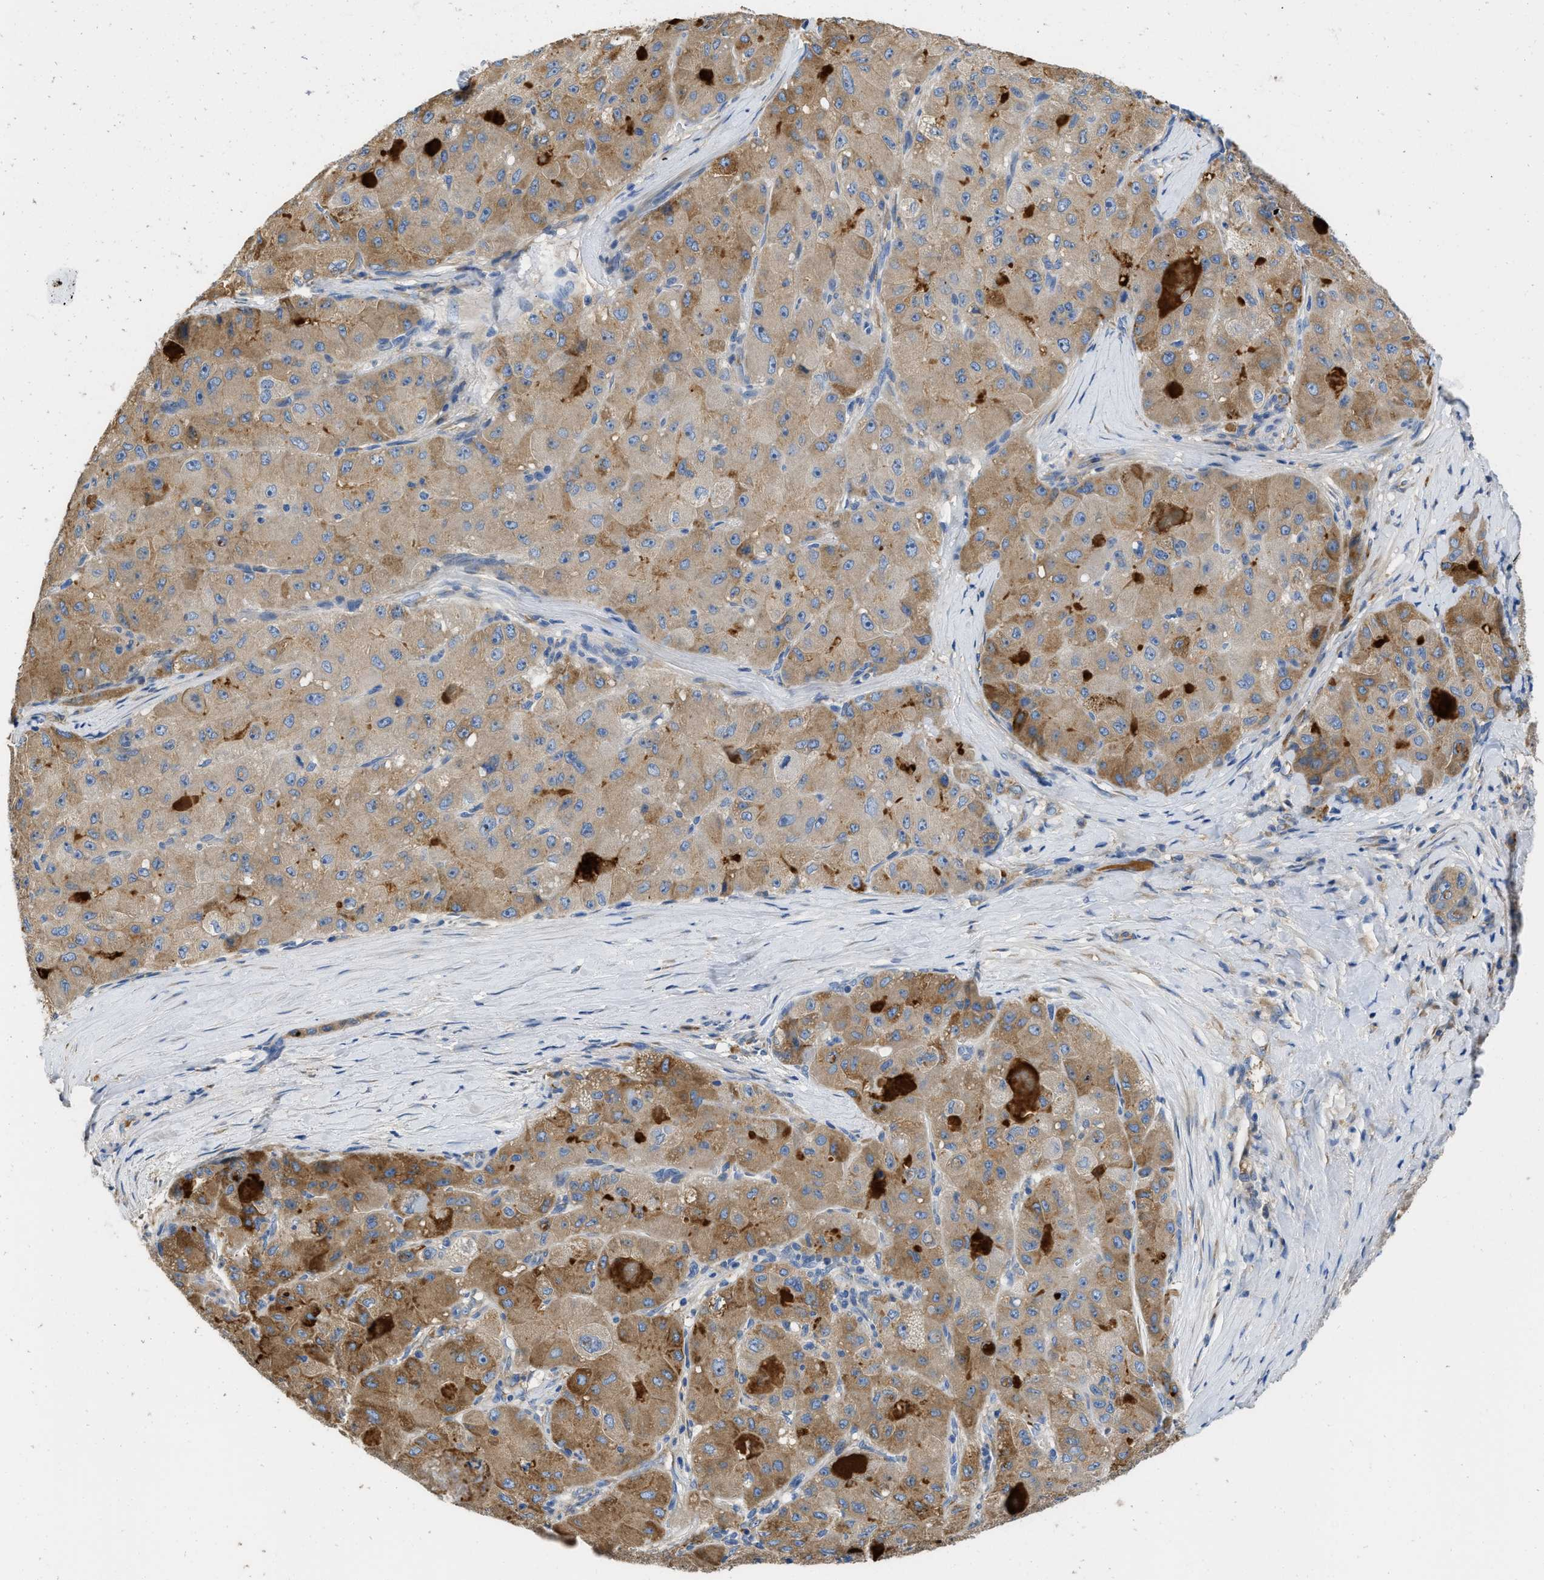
{"staining": {"intensity": "moderate", "quantity": "25%-75%", "location": "cytoplasmic/membranous"}, "tissue": "liver cancer", "cell_type": "Tumor cells", "image_type": "cancer", "snomed": [{"axis": "morphology", "description": "Carcinoma, Hepatocellular, NOS"}, {"axis": "topography", "description": "Liver"}], "caption": "Immunohistochemistry histopathology image of neoplastic tissue: human liver cancer (hepatocellular carcinoma) stained using IHC displays medium levels of moderate protein expression localized specifically in the cytoplasmic/membranous of tumor cells, appearing as a cytoplasmic/membranous brown color.", "gene": "C1S", "patient": {"sex": "male", "age": 80}}